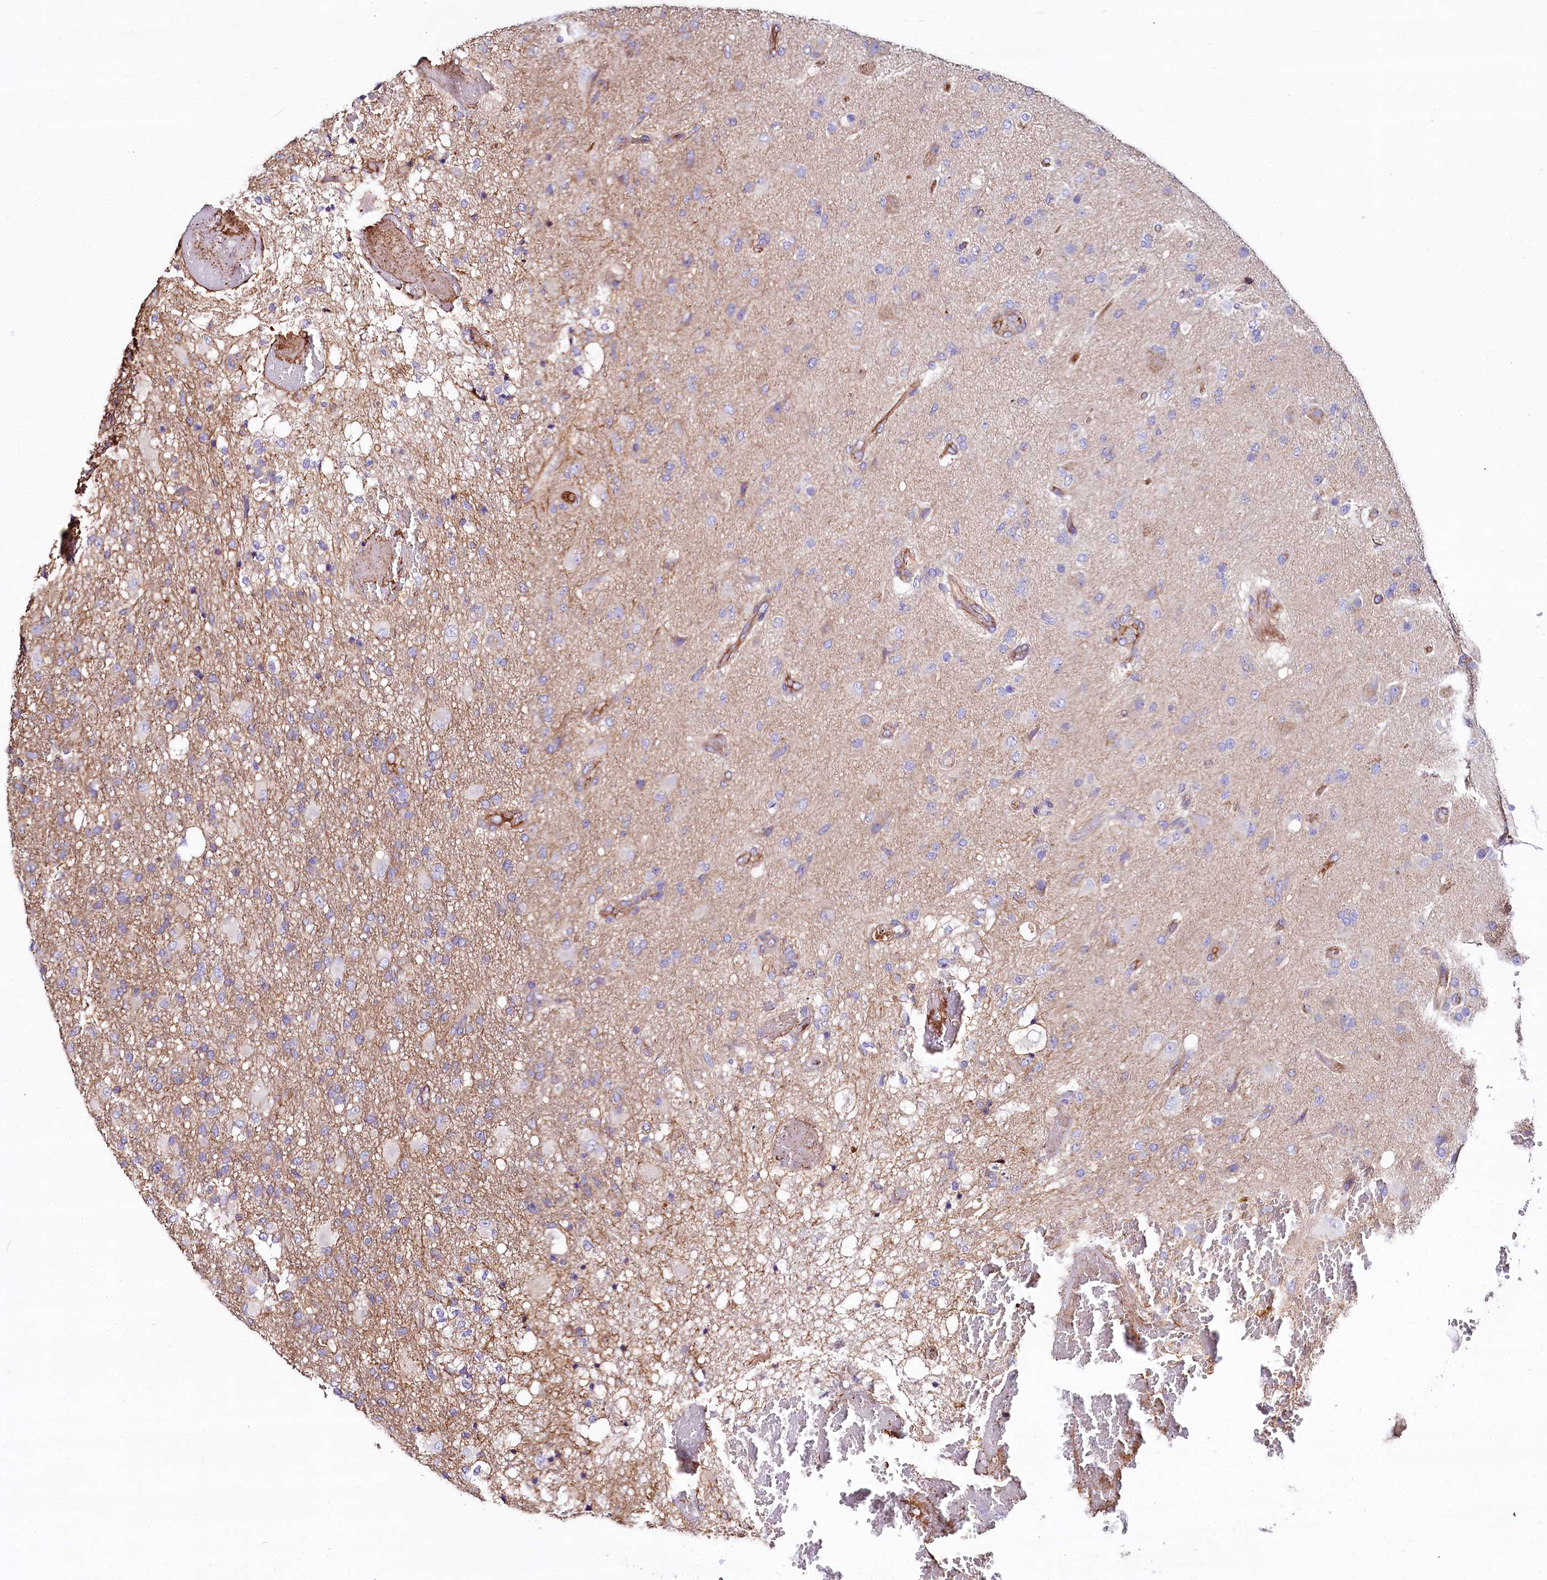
{"staining": {"intensity": "weak", "quantity": "25%-75%", "location": "cytoplasmic/membranous"}, "tissue": "glioma", "cell_type": "Tumor cells", "image_type": "cancer", "snomed": [{"axis": "morphology", "description": "Glioma, malignant, High grade"}, {"axis": "topography", "description": "Brain"}], "caption": "Glioma was stained to show a protein in brown. There is low levels of weak cytoplasmic/membranous staining in about 25%-75% of tumor cells.", "gene": "FCHSD2", "patient": {"sex": "female", "age": 74}}